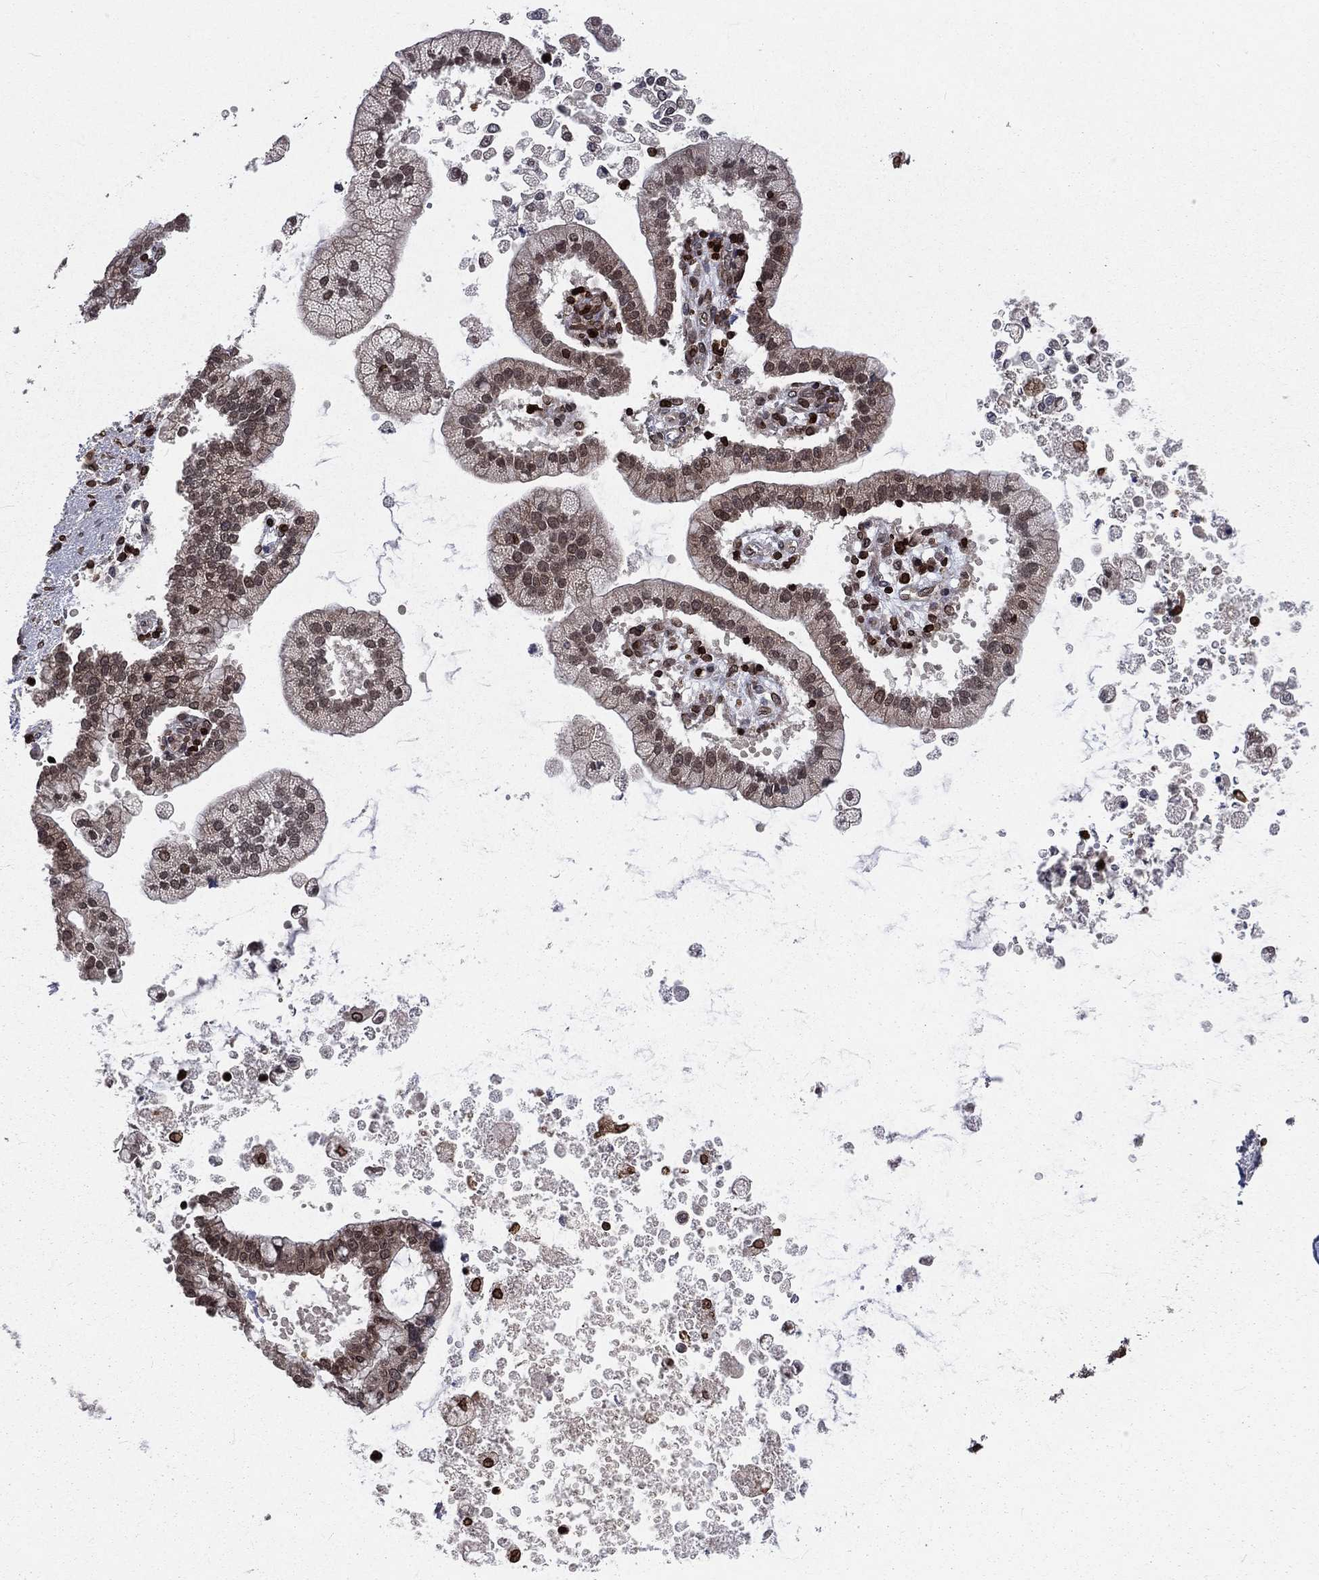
{"staining": {"intensity": "weak", "quantity": "<25%", "location": "nuclear"}, "tissue": "liver cancer", "cell_type": "Tumor cells", "image_type": "cancer", "snomed": [{"axis": "morphology", "description": "Cholangiocarcinoma"}, {"axis": "topography", "description": "Liver"}], "caption": "IHC histopathology image of neoplastic tissue: liver cancer stained with DAB displays no significant protein positivity in tumor cells.", "gene": "LBR", "patient": {"sex": "male", "age": 50}}